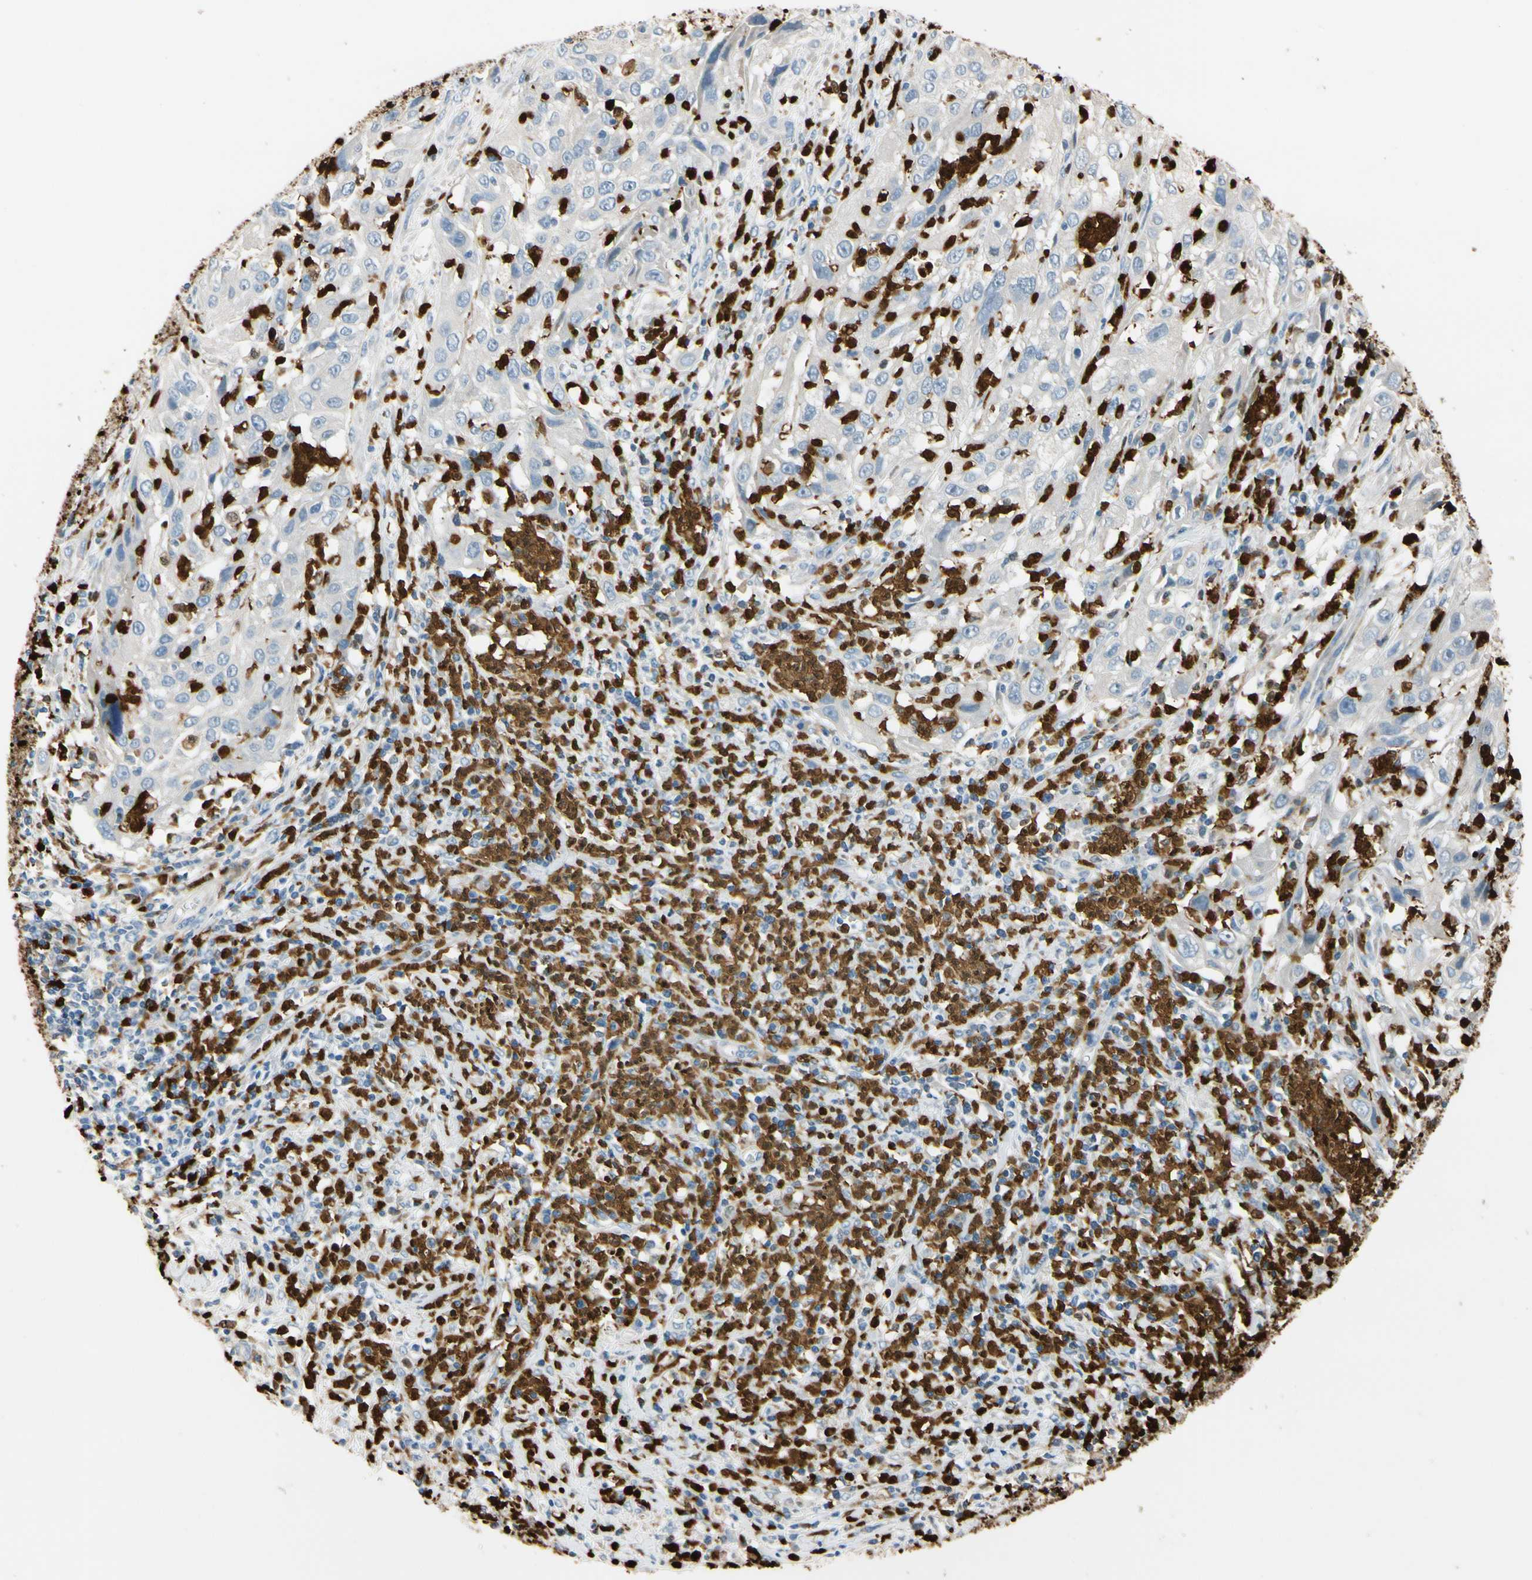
{"staining": {"intensity": "negative", "quantity": "none", "location": "none"}, "tissue": "cervical cancer", "cell_type": "Tumor cells", "image_type": "cancer", "snomed": [{"axis": "morphology", "description": "Squamous cell carcinoma, NOS"}, {"axis": "topography", "description": "Cervix"}], "caption": "High power microscopy photomicrograph of an immunohistochemistry micrograph of squamous cell carcinoma (cervical), revealing no significant expression in tumor cells.", "gene": "TRAF5", "patient": {"sex": "female", "age": 32}}